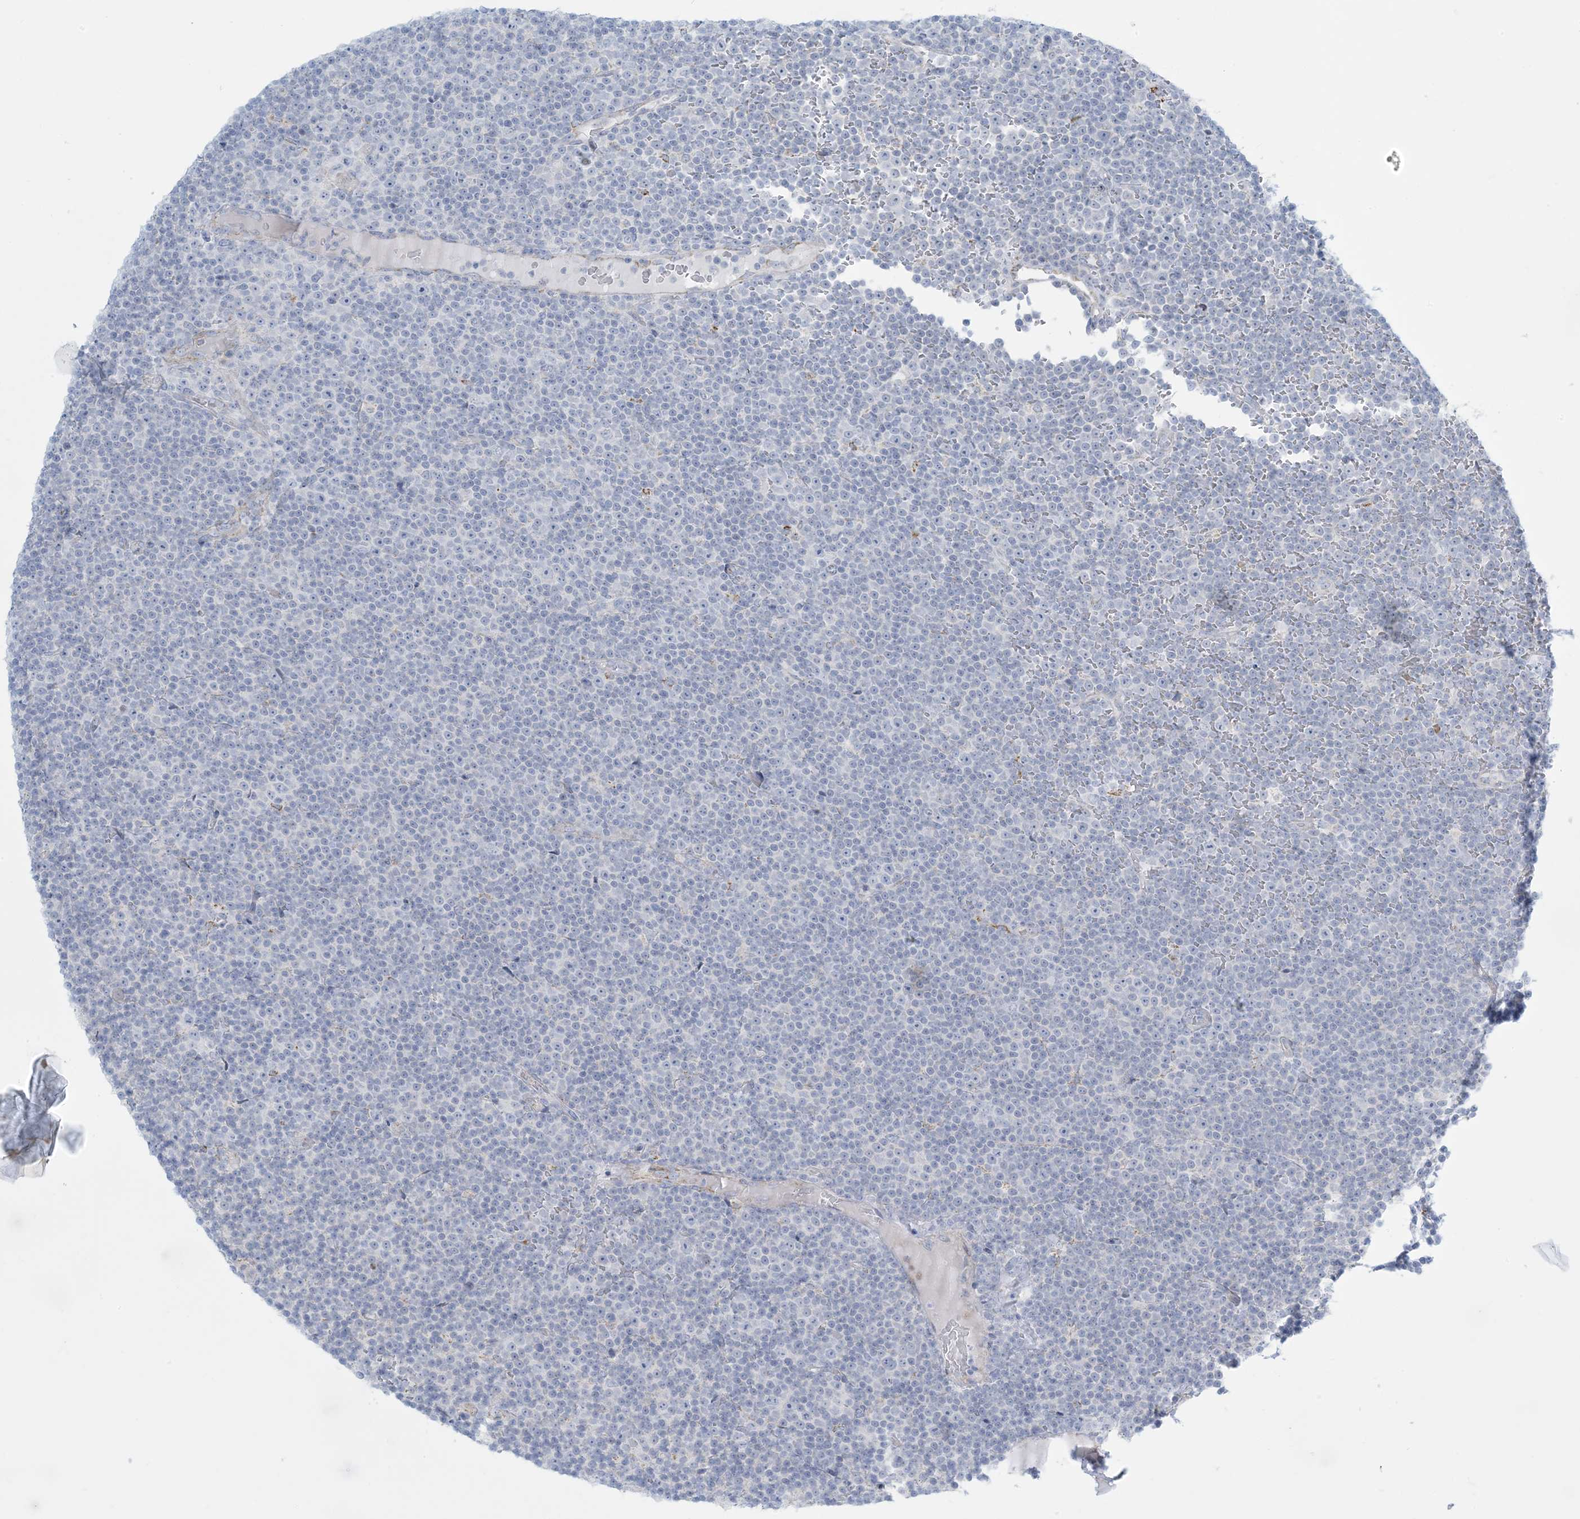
{"staining": {"intensity": "negative", "quantity": "none", "location": "none"}, "tissue": "lymphoma", "cell_type": "Tumor cells", "image_type": "cancer", "snomed": [{"axis": "morphology", "description": "Malignant lymphoma, non-Hodgkin's type, Low grade"}, {"axis": "topography", "description": "Lymph node"}], "caption": "A high-resolution photomicrograph shows immunohistochemistry (IHC) staining of malignant lymphoma, non-Hodgkin's type (low-grade), which displays no significant staining in tumor cells.", "gene": "ZDHHC4", "patient": {"sex": "female", "age": 67}}